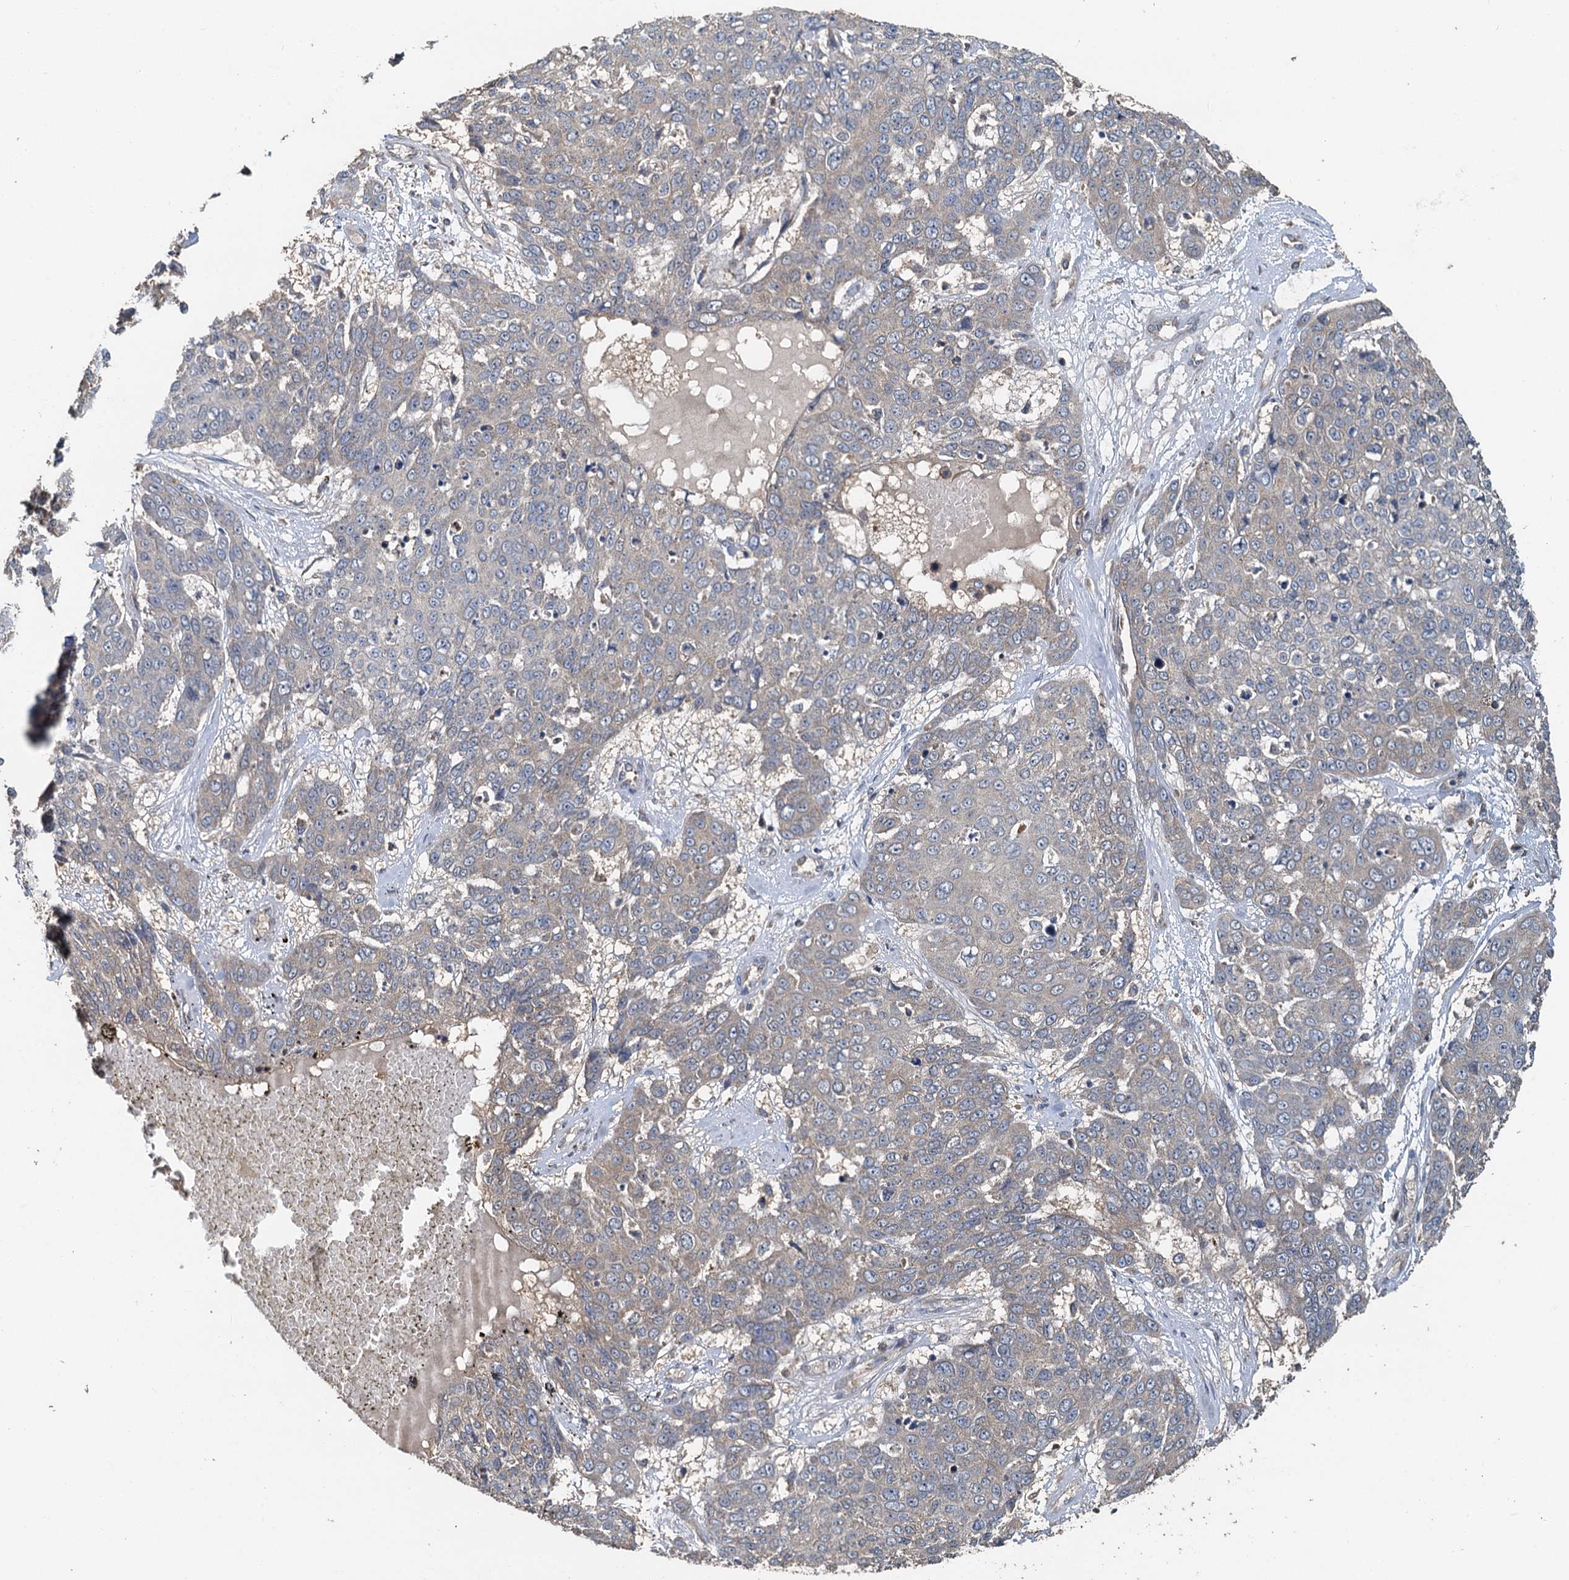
{"staining": {"intensity": "weak", "quantity": "<25%", "location": "cytoplasmic/membranous"}, "tissue": "skin cancer", "cell_type": "Tumor cells", "image_type": "cancer", "snomed": [{"axis": "morphology", "description": "Squamous cell carcinoma, NOS"}, {"axis": "topography", "description": "Skin"}], "caption": "High power microscopy micrograph of an immunohistochemistry (IHC) micrograph of skin squamous cell carcinoma, revealing no significant expression in tumor cells. (DAB immunohistochemistry, high magnification).", "gene": "HYI", "patient": {"sex": "male", "age": 71}}